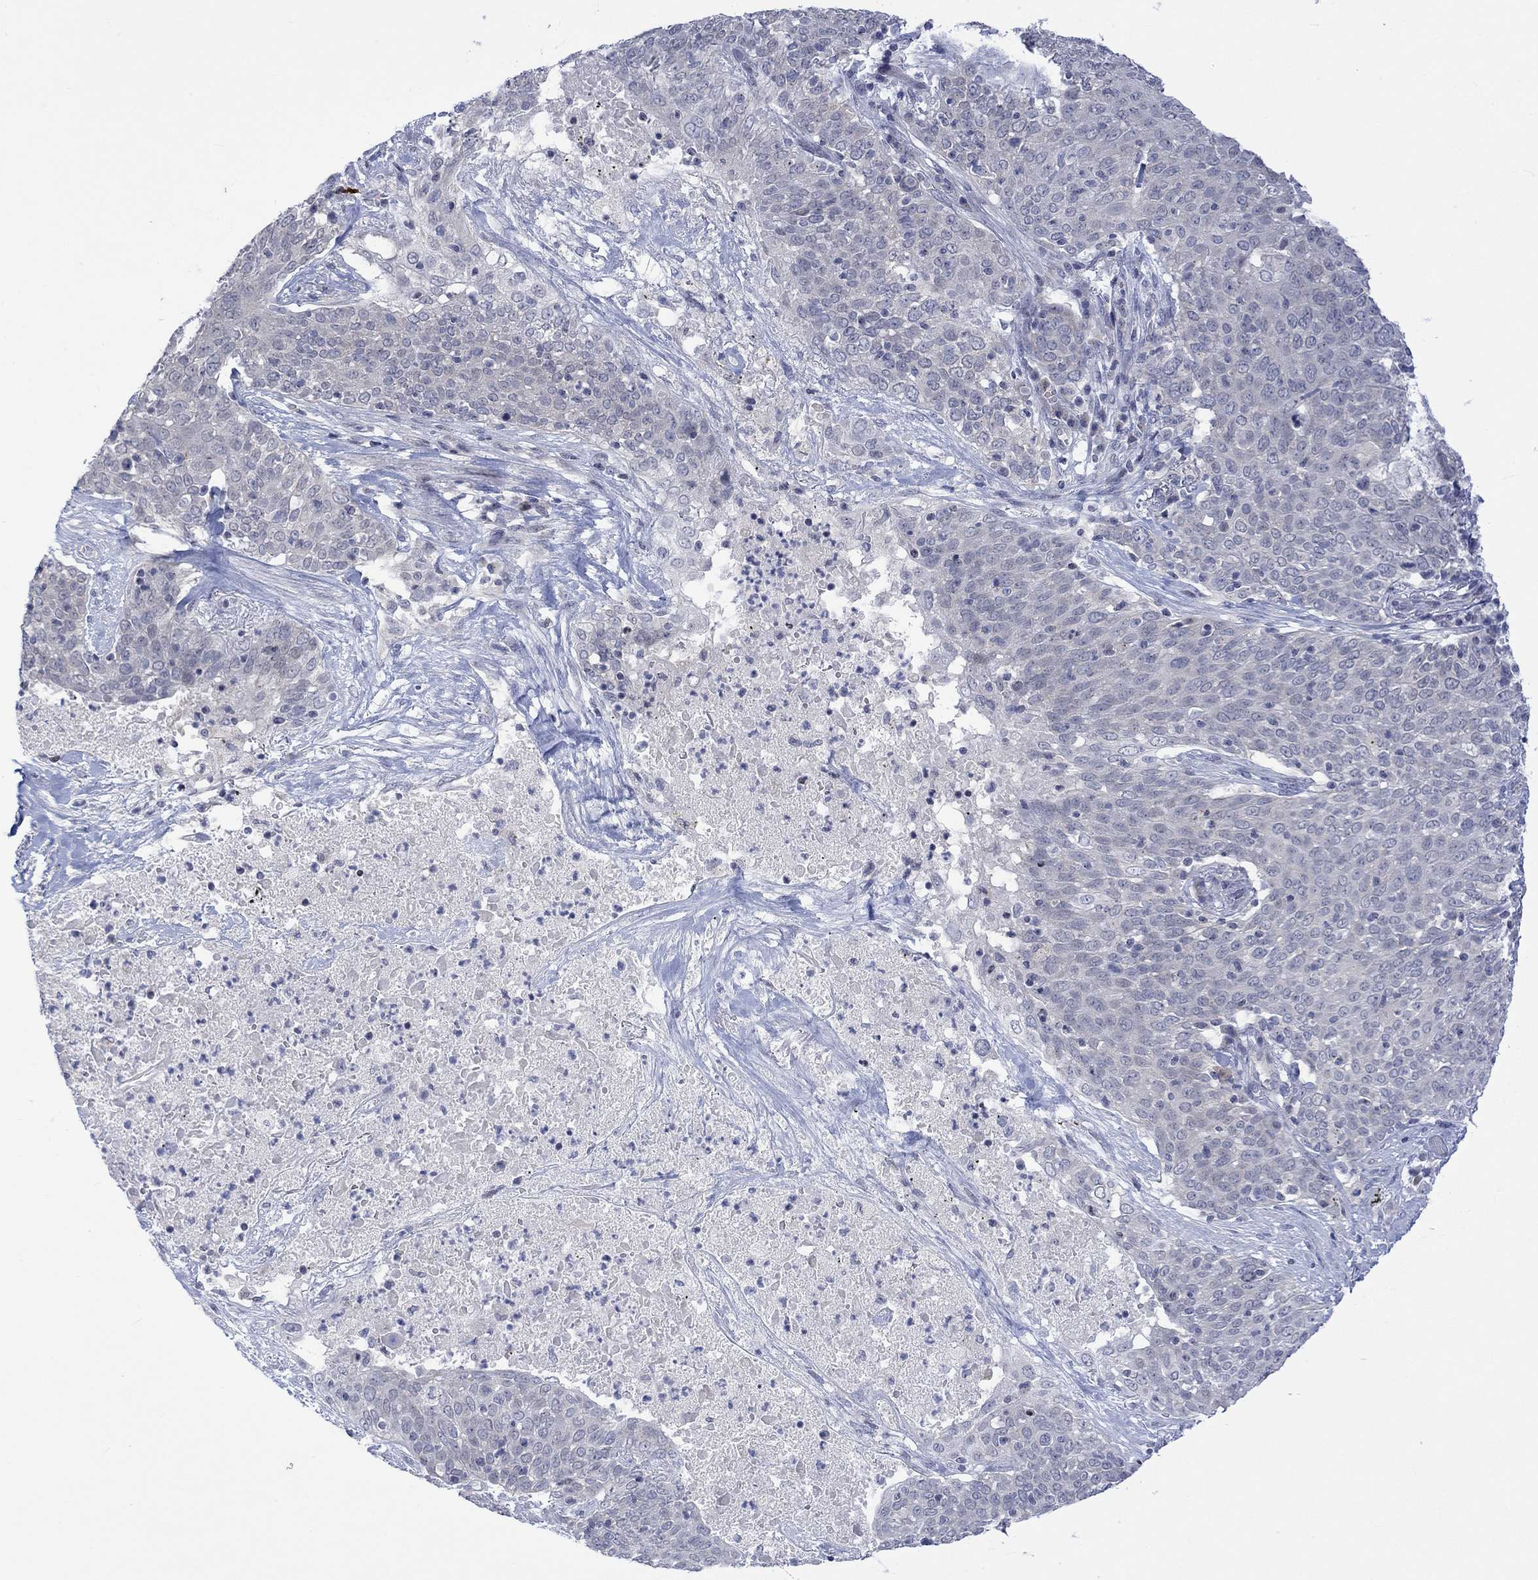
{"staining": {"intensity": "negative", "quantity": "none", "location": "none"}, "tissue": "lung cancer", "cell_type": "Tumor cells", "image_type": "cancer", "snomed": [{"axis": "morphology", "description": "Squamous cell carcinoma, NOS"}, {"axis": "topography", "description": "Lung"}], "caption": "This is an immunohistochemistry image of human lung squamous cell carcinoma. There is no expression in tumor cells.", "gene": "DCX", "patient": {"sex": "male", "age": 82}}